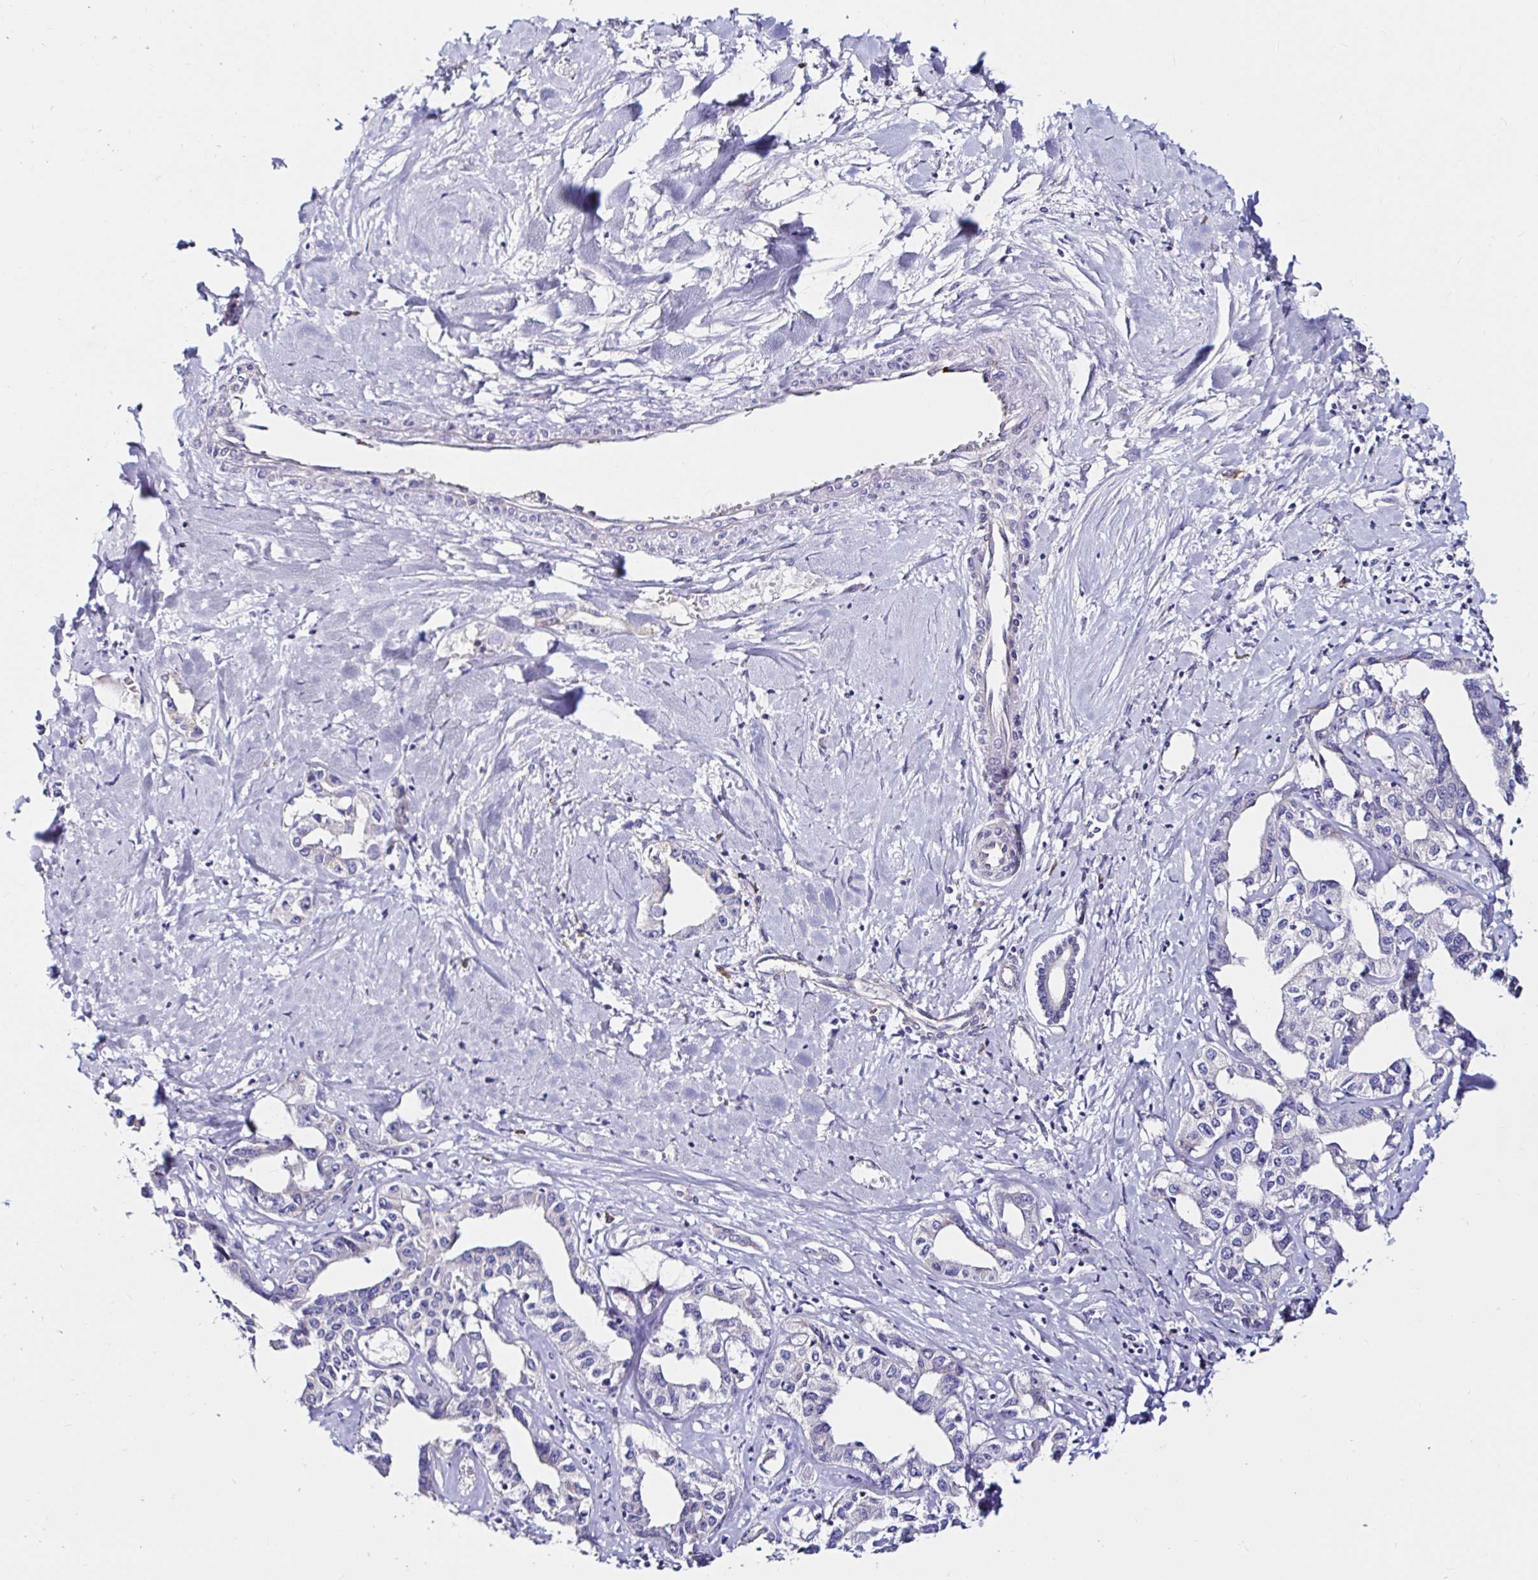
{"staining": {"intensity": "negative", "quantity": "none", "location": "none"}, "tissue": "liver cancer", "cell_type": "Tumor cells", "image_type": "cancer", "snomed": [{"axis": "morphology", "description": "Cholangiocarcinoma"}, {"axis": "topography", "description": "Liver"}], "caption": "Photomicrograph shows no significant protein staining in tumor cells of liver cancer (cholangiocarcinoma).", "gene": "VSIG2", "patient": {"sex": "male", "age": 59}}